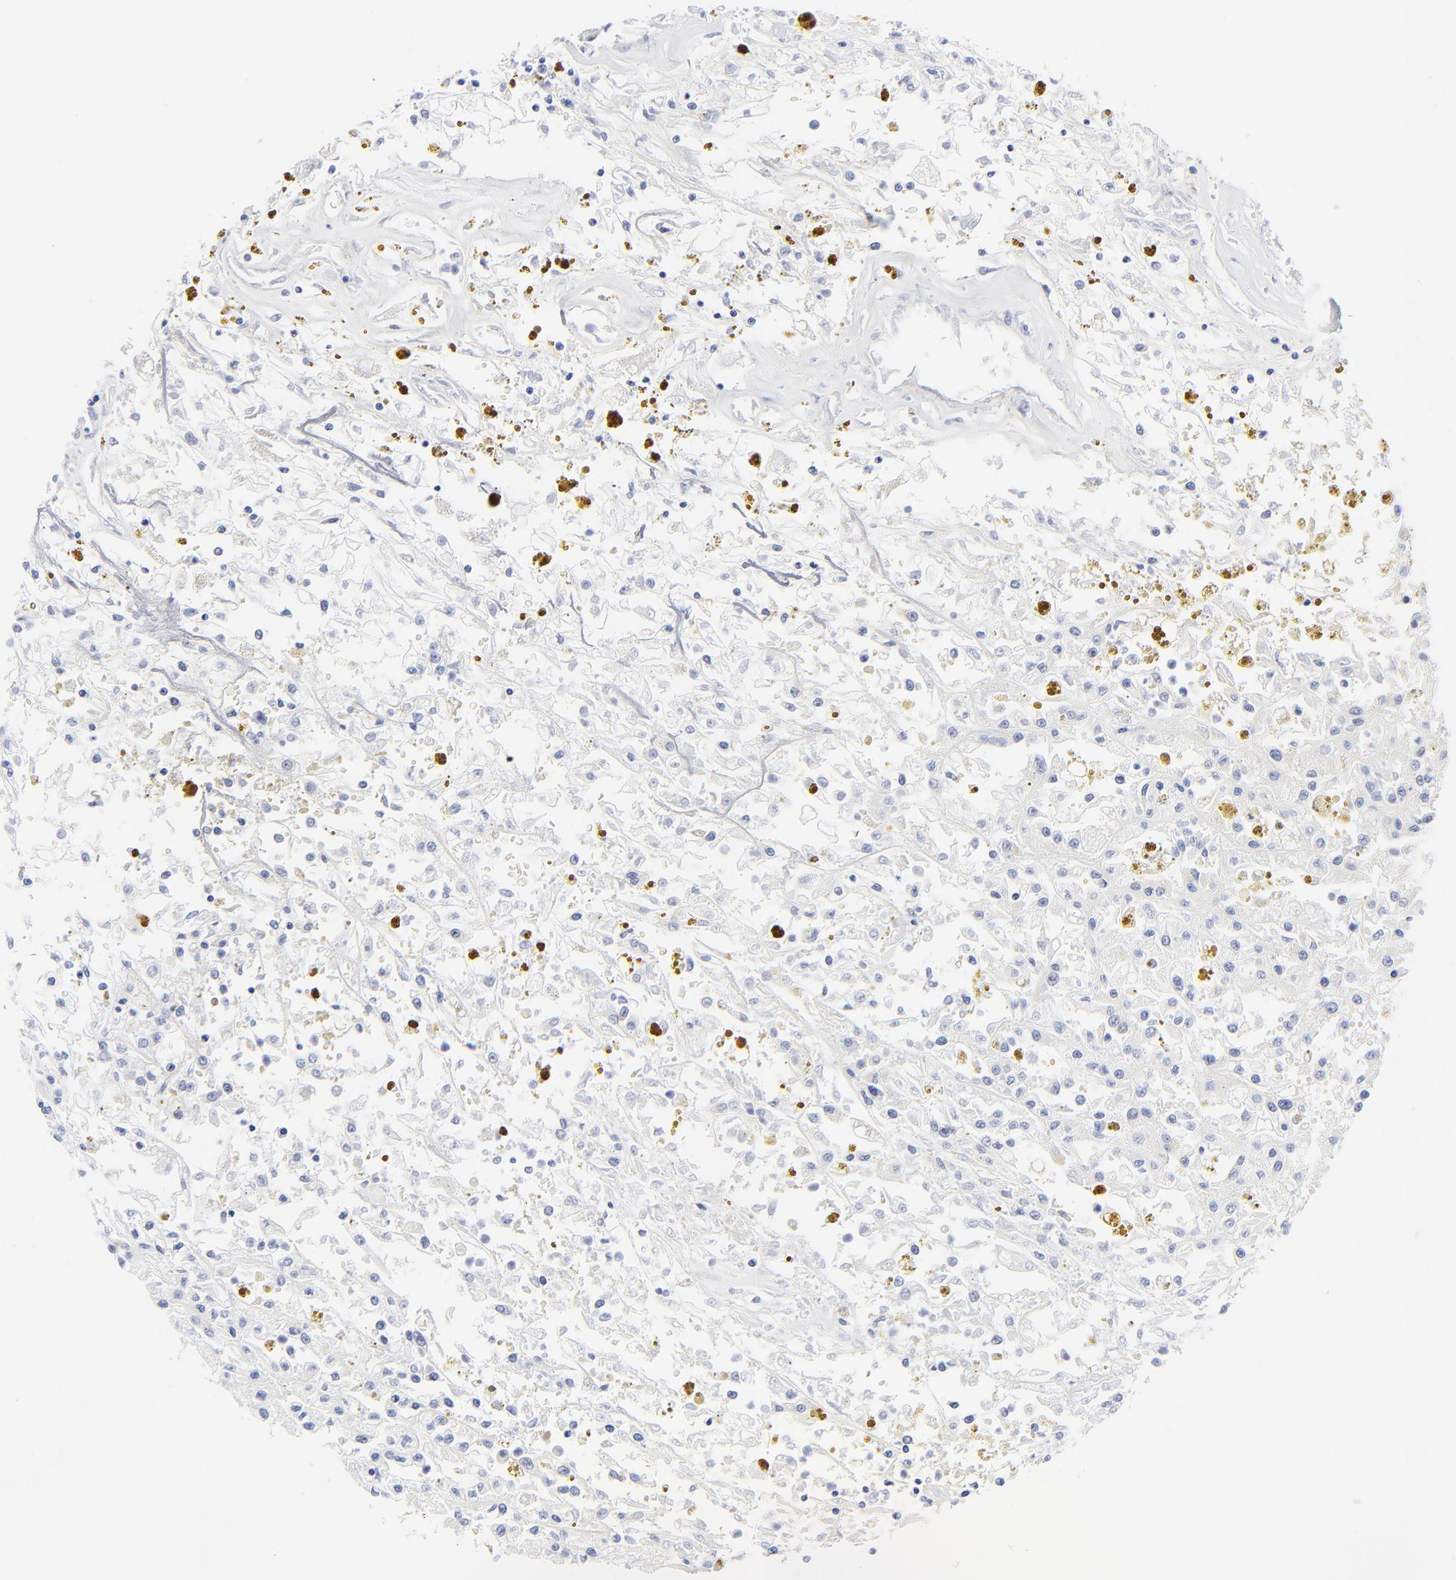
{"staining": {"intensity": "negative", "quantity": "none", "location": "none"}, "tissue": "renal cancer", "cell_type": "Tumor cells", "image_type": "cancer", "snomed": [{"axis": "morphology", "description": "Adenocarcinoma, NOS"}, {"axis": "topography", "description": "Kidney"}], "caption": "Immunohistochemical staining of human adenocarcinoma (renal) reveals no significant staining in tumor cells. (Stains: DAB immunohistochemistry (IHC) with hematoxylin counter stain, Microscopy: brightfield microscopy at high magnification).", "gene": "PSD3", "patient": {"sex": "male", "age": 78}}